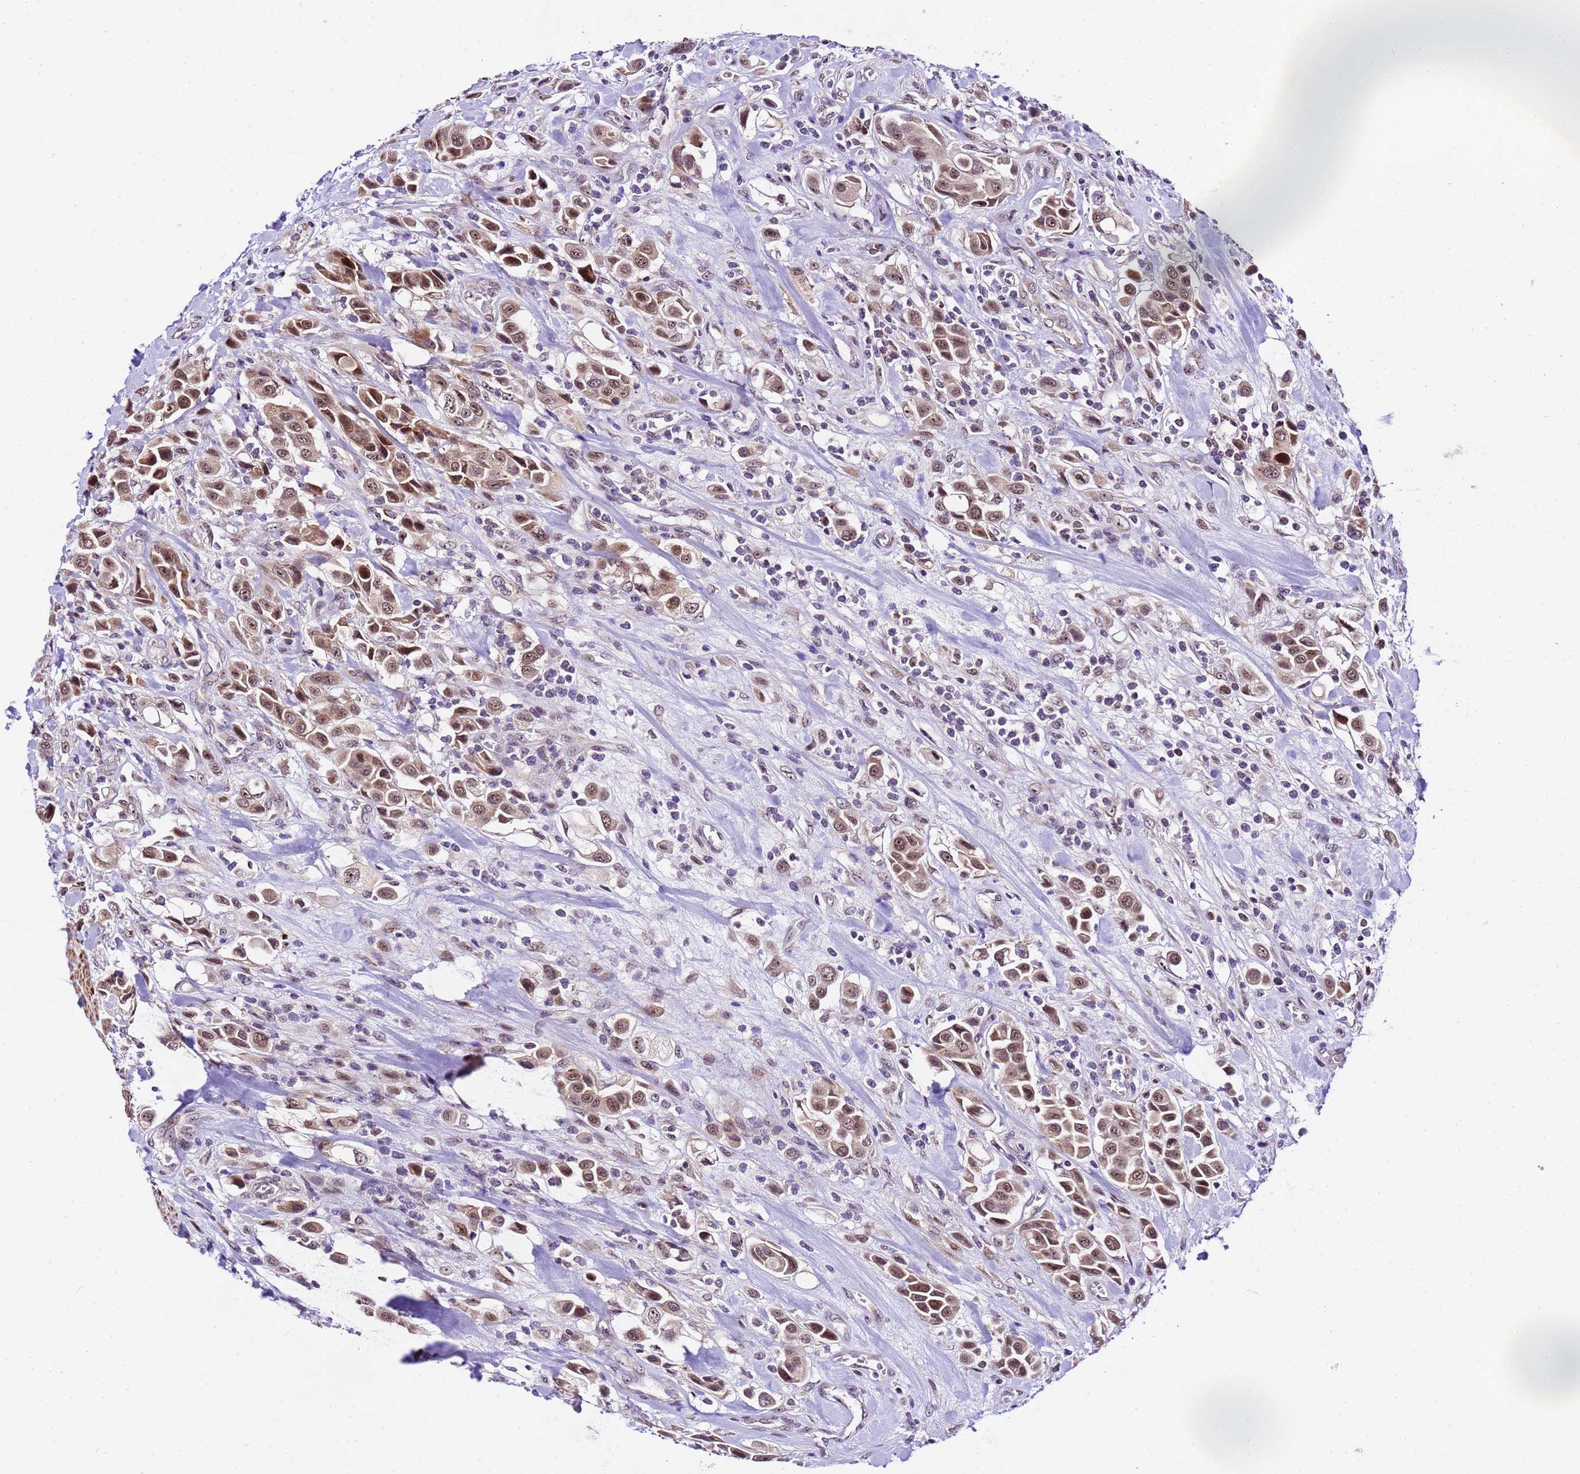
{"staining": {"intensity": "moderate", "quantity": ">75%", "location": "cytoplasmic/membranous,nuclear"}, "tissue": "urothelial cancer", "cell_type": "Tumor cells", "image_type": "cancer", "snomed": [{"axis": "morphology", "description": "Urothelial carcinoma, High grade"}, {"axis": "topography", "description": "Urinary bladder"}], "caption": "High-grade urothelial carcinoma tissue displays moderate cytoplasmic/membranous and nuclear expression in approximately >75% of tumor cells, visualized by immunohistochemistry.", "gene": "SLX4IP", "patient": {"sex": "male", "age": 50}}